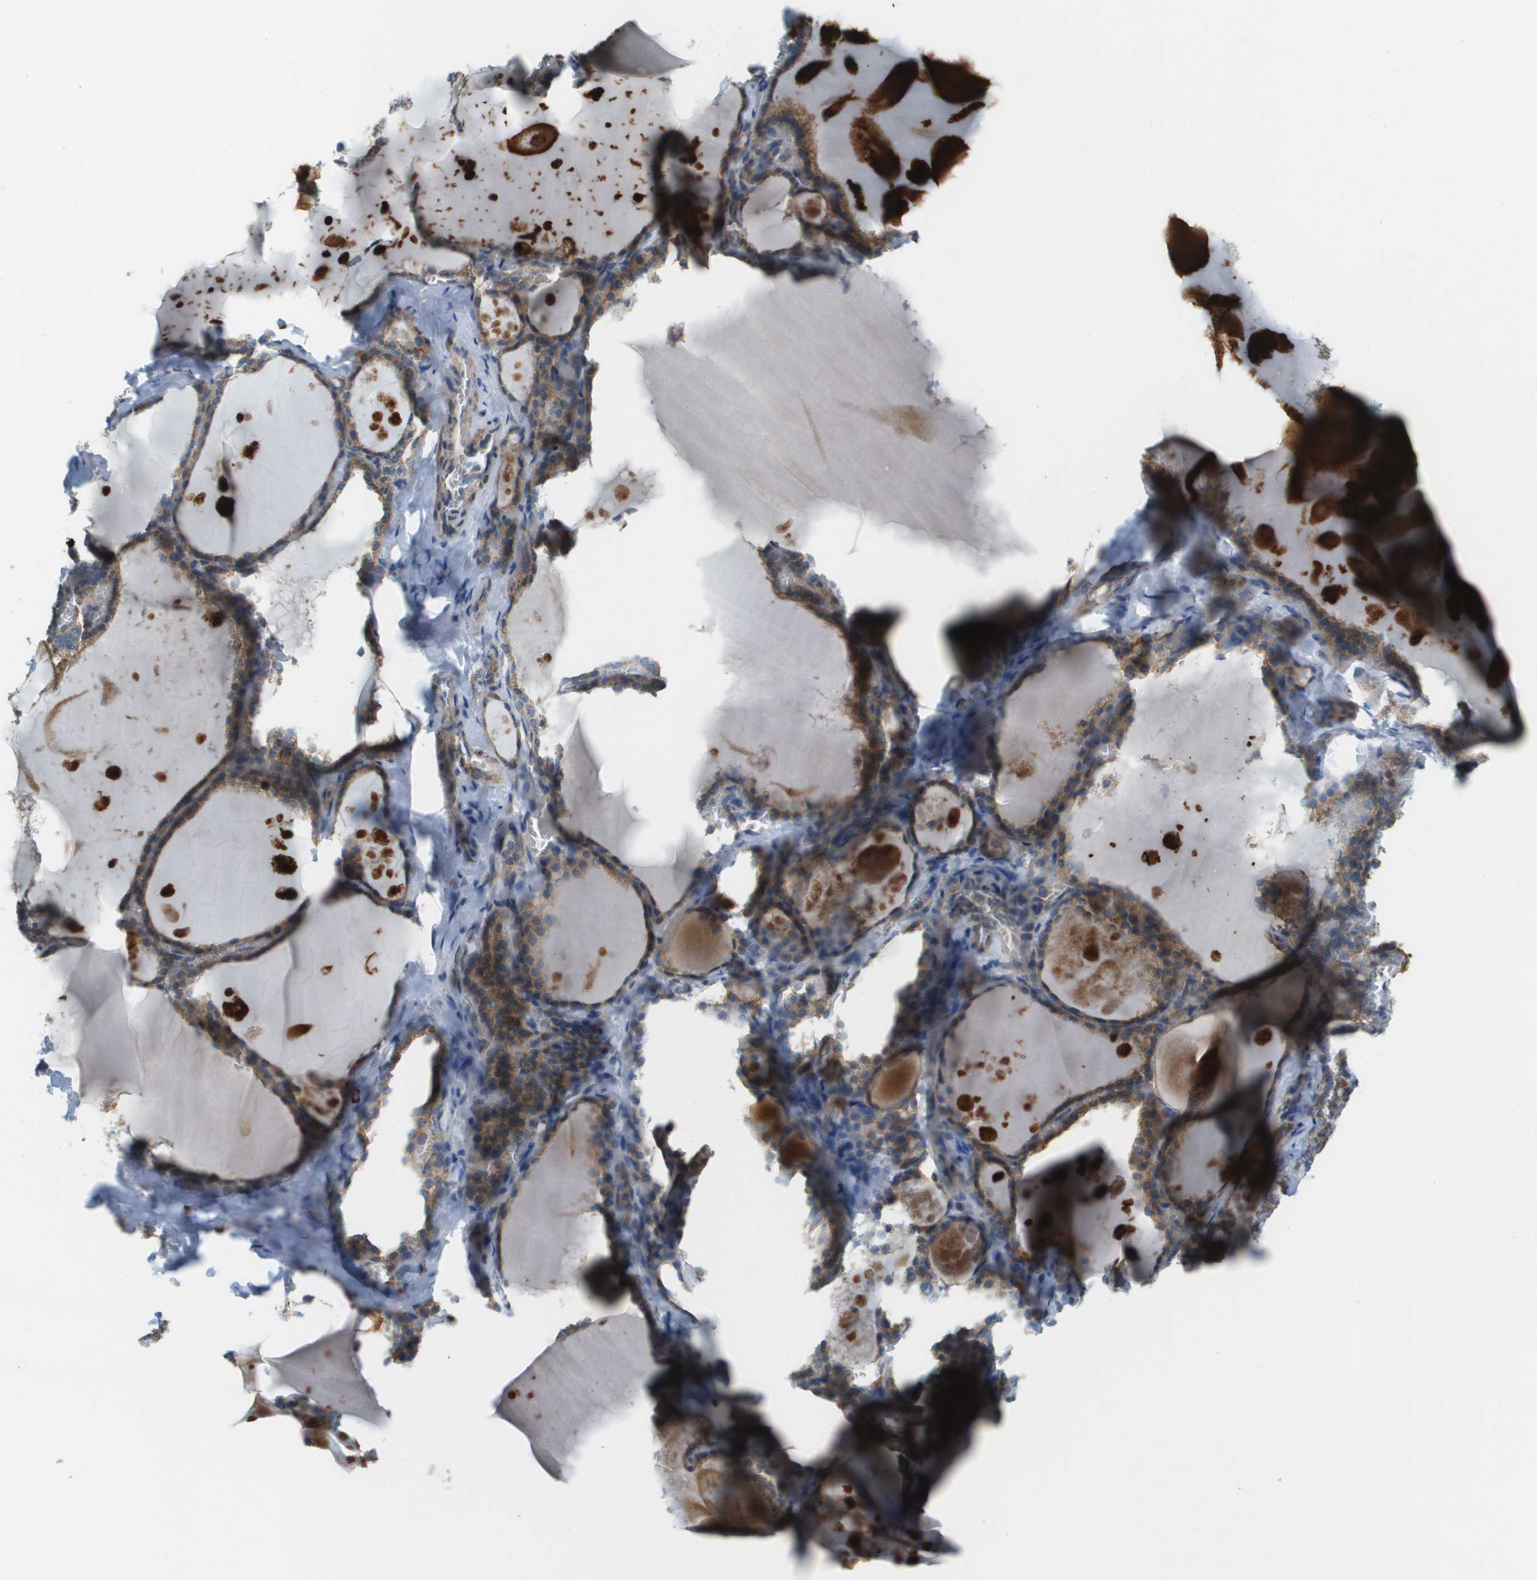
{"staining": {"intensity": "moderate", "quantity": ">75%", "location": "cytoplasmic/membranous"}, "tissue": "thyroid gland", "cell_type": "Glandular cells", "image_type": "normal", "snomed": [{"axis": "morphology", "description": "Normal tissue, NOS"}, {"axis": "topography", "description": "Thyroid gland"}], "caption": "DAB (3,3'-diaminobenzidine) immunohistochemical staining of benign thyroid gland exhibits moderate cytoplasmic/membranous protein staining in about >75% of glandular cells.", "gene": "TAOK3", "patient": {"sex": "male", "age": 56}}